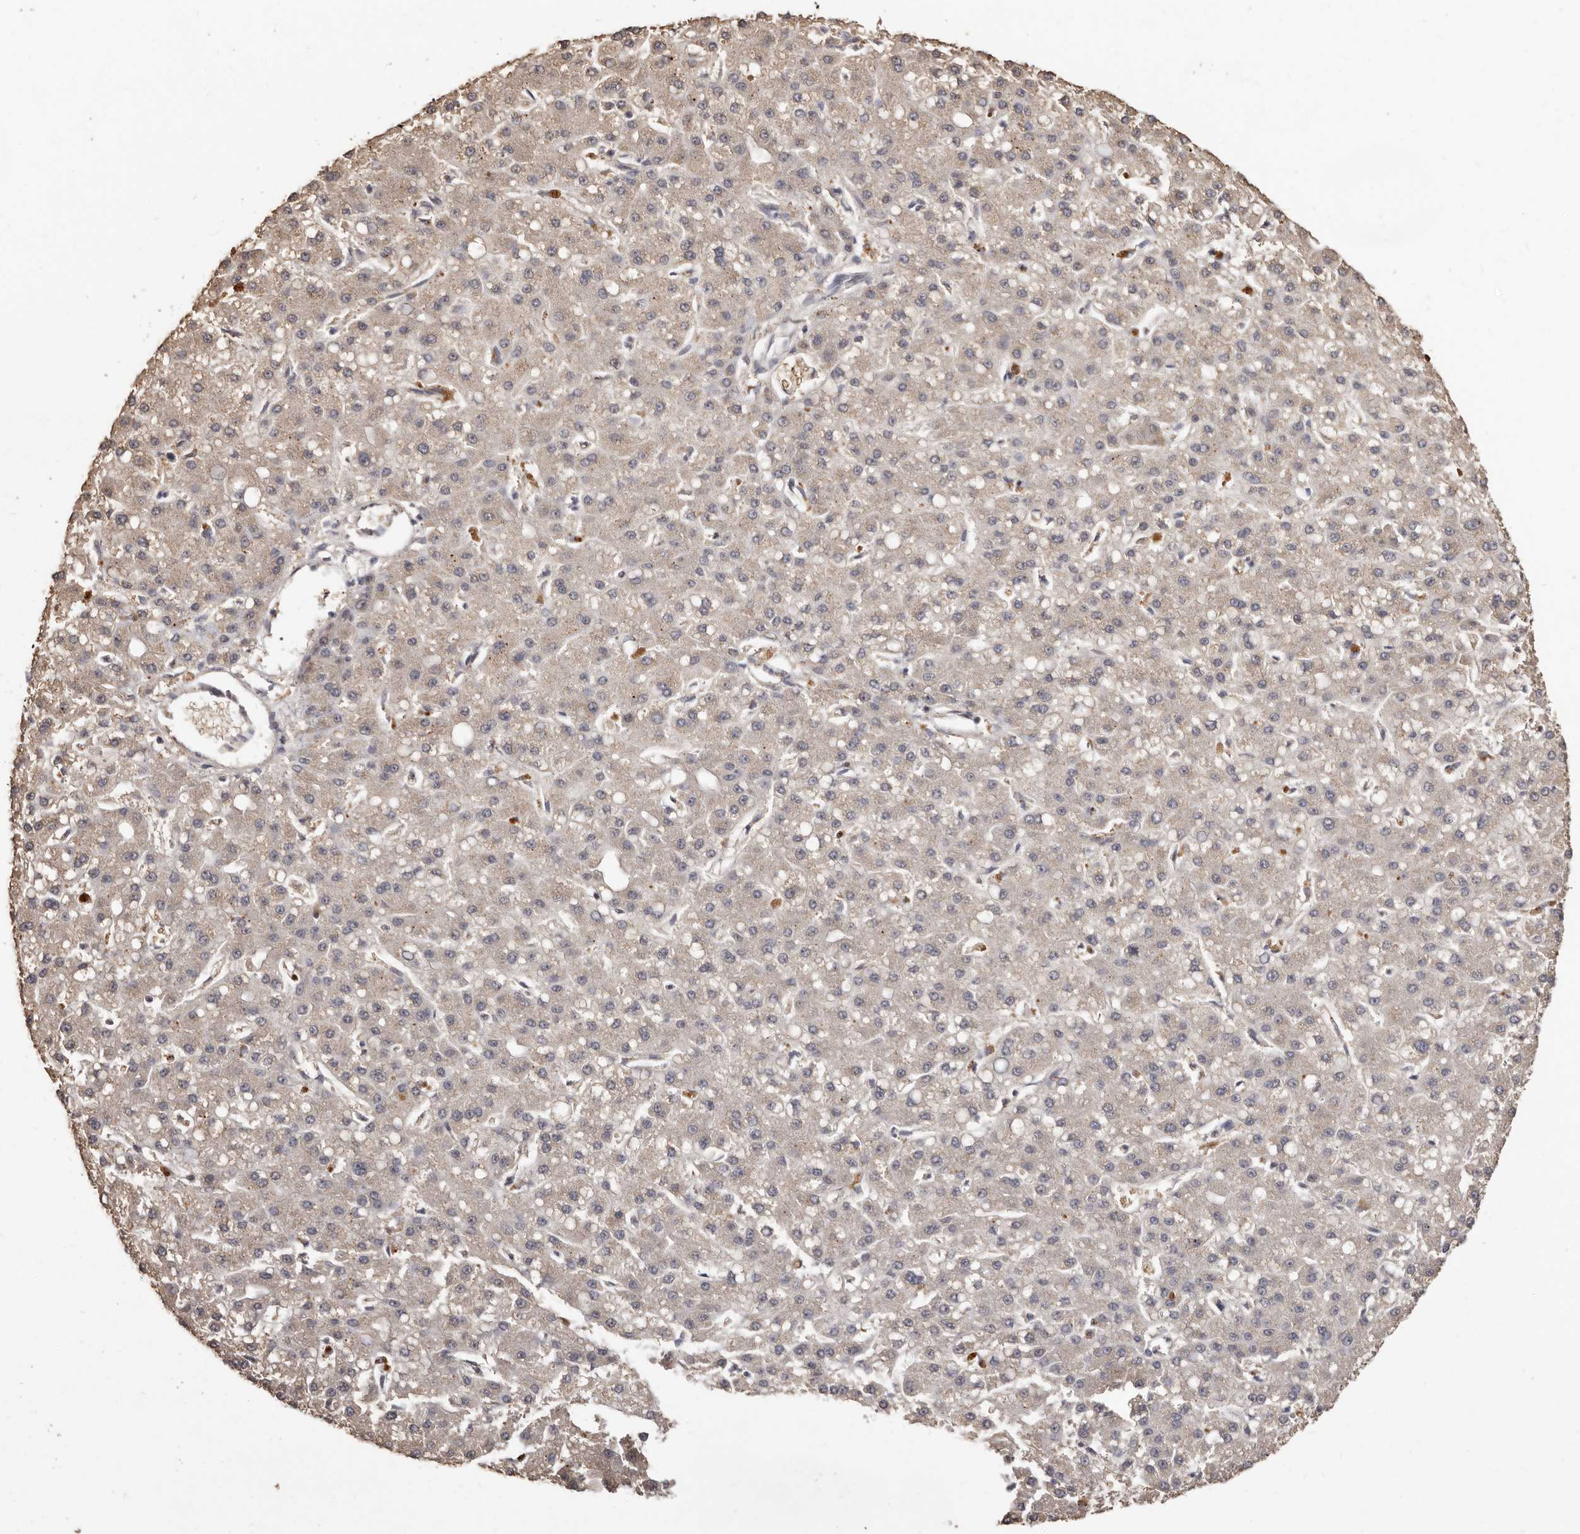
{"staining": {"intensity": "weak", "quantity": "<25%", "location": "cytoplasmic/membranous"}, "tissue": "liver cancer", "cell_type": "Tumor cells", "image_type": "cancer", "snomed": [{"axis": "morphology", "description": "Carcinoma, Hepatocellular, NOS"}, {"axis": "topography", "description": "Liver"}], "caption": "This is a photomicrograph of immunohistochemistry staining of liver cancer, which shows no expression in tumor cells.", "gene": "INAVA", "patient": {"sex": "male", "age": 67}}